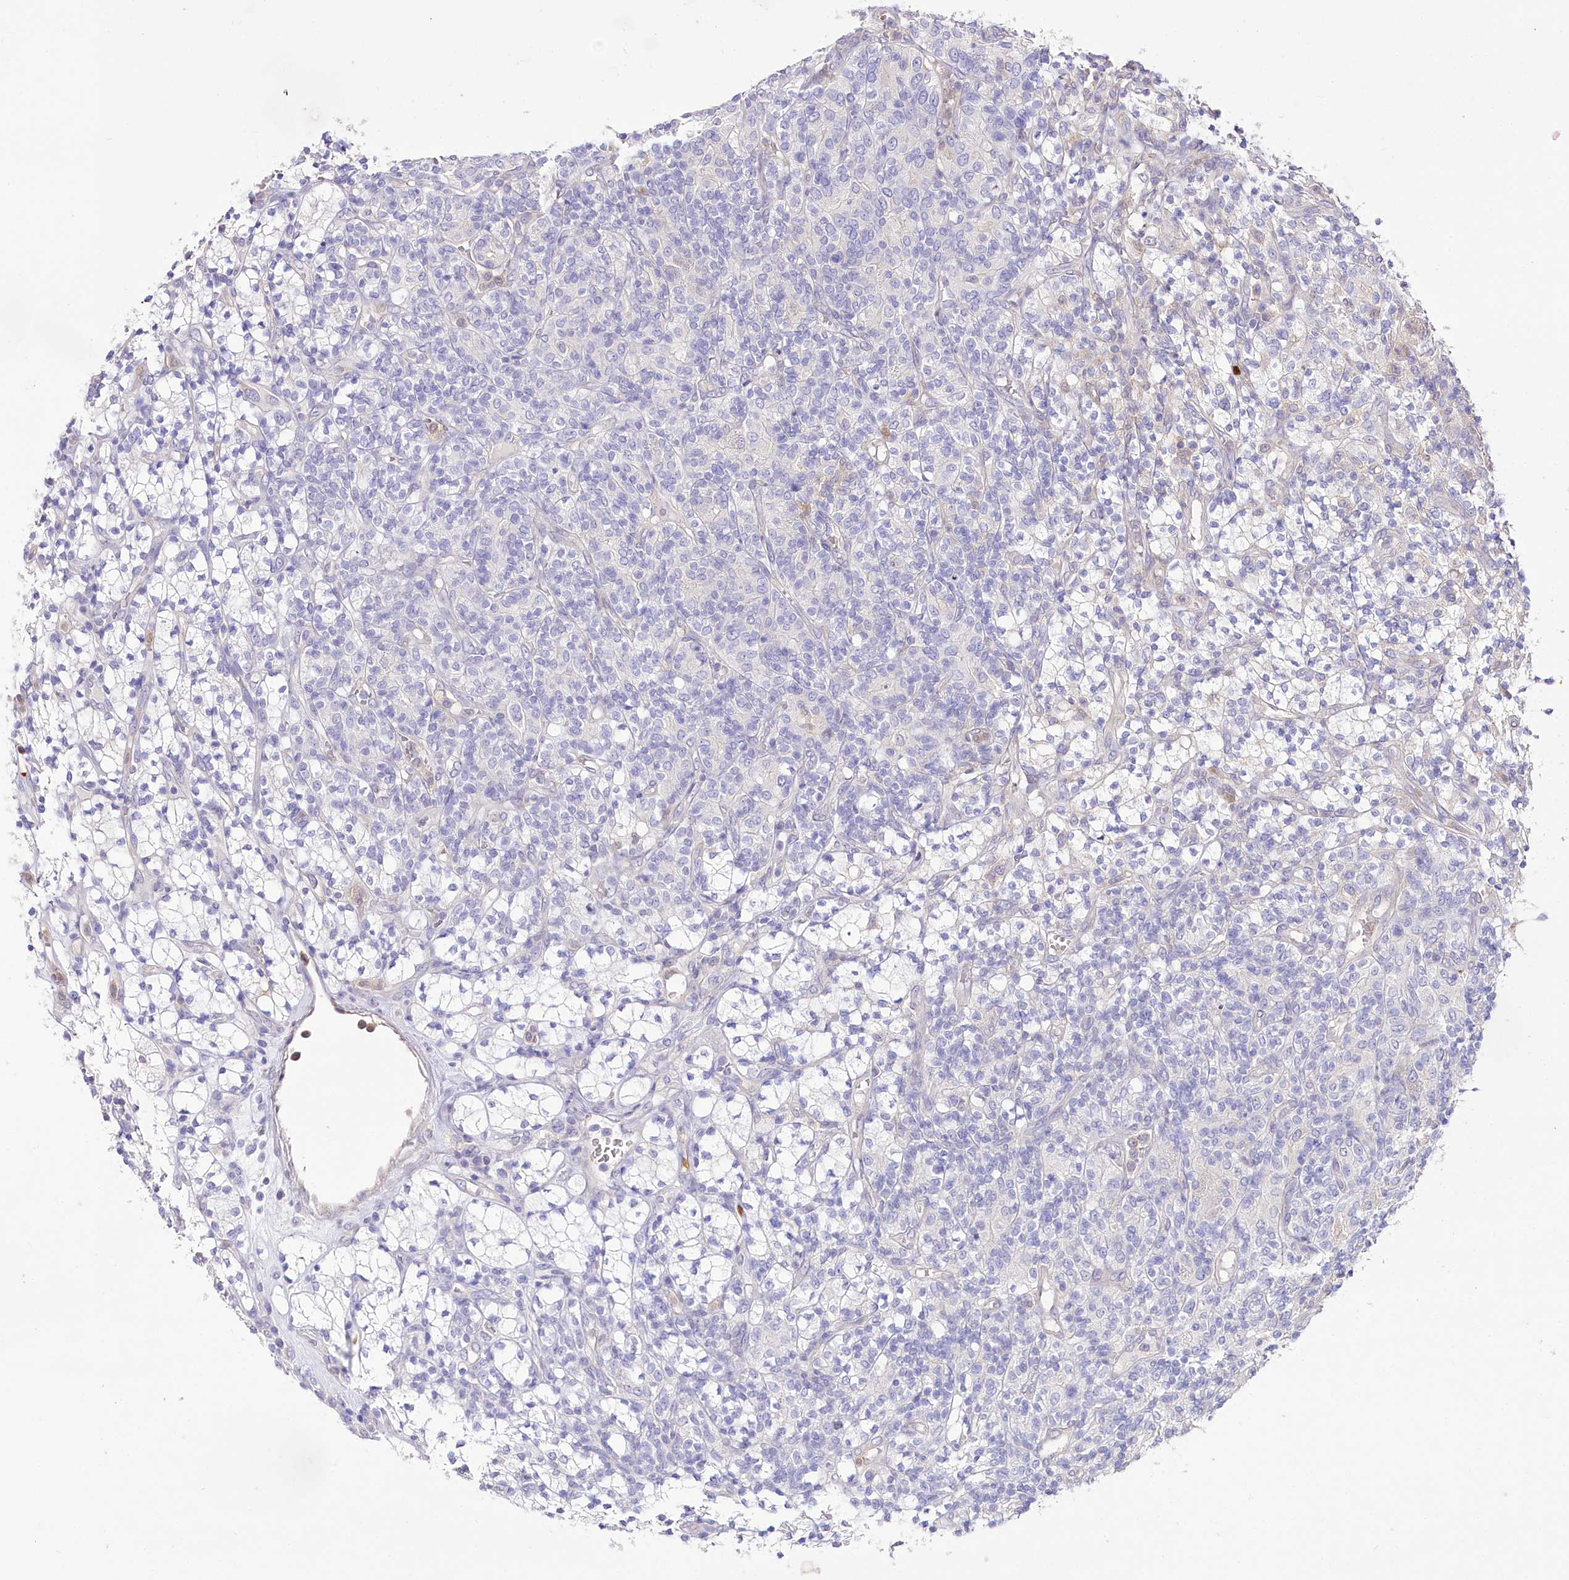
{"staining": {"intensity": "negative", "quantity": "none", "location": "none"}, "tissue": "renal cancer", "cell_type": "Tumor cells", "image_type": "cancer", "snomed": [{"axis": "morphology", "description": "Adenocarcinoma, NOS"}, {"axis": "topography", "description": "Kidney"}], "caption": "The immunohistochemistry histopathology image has no significant expression in tumor cells of renal cancer tissue.", "gene": "DPYD", "patient": {"sex": "male", "age": 77}}